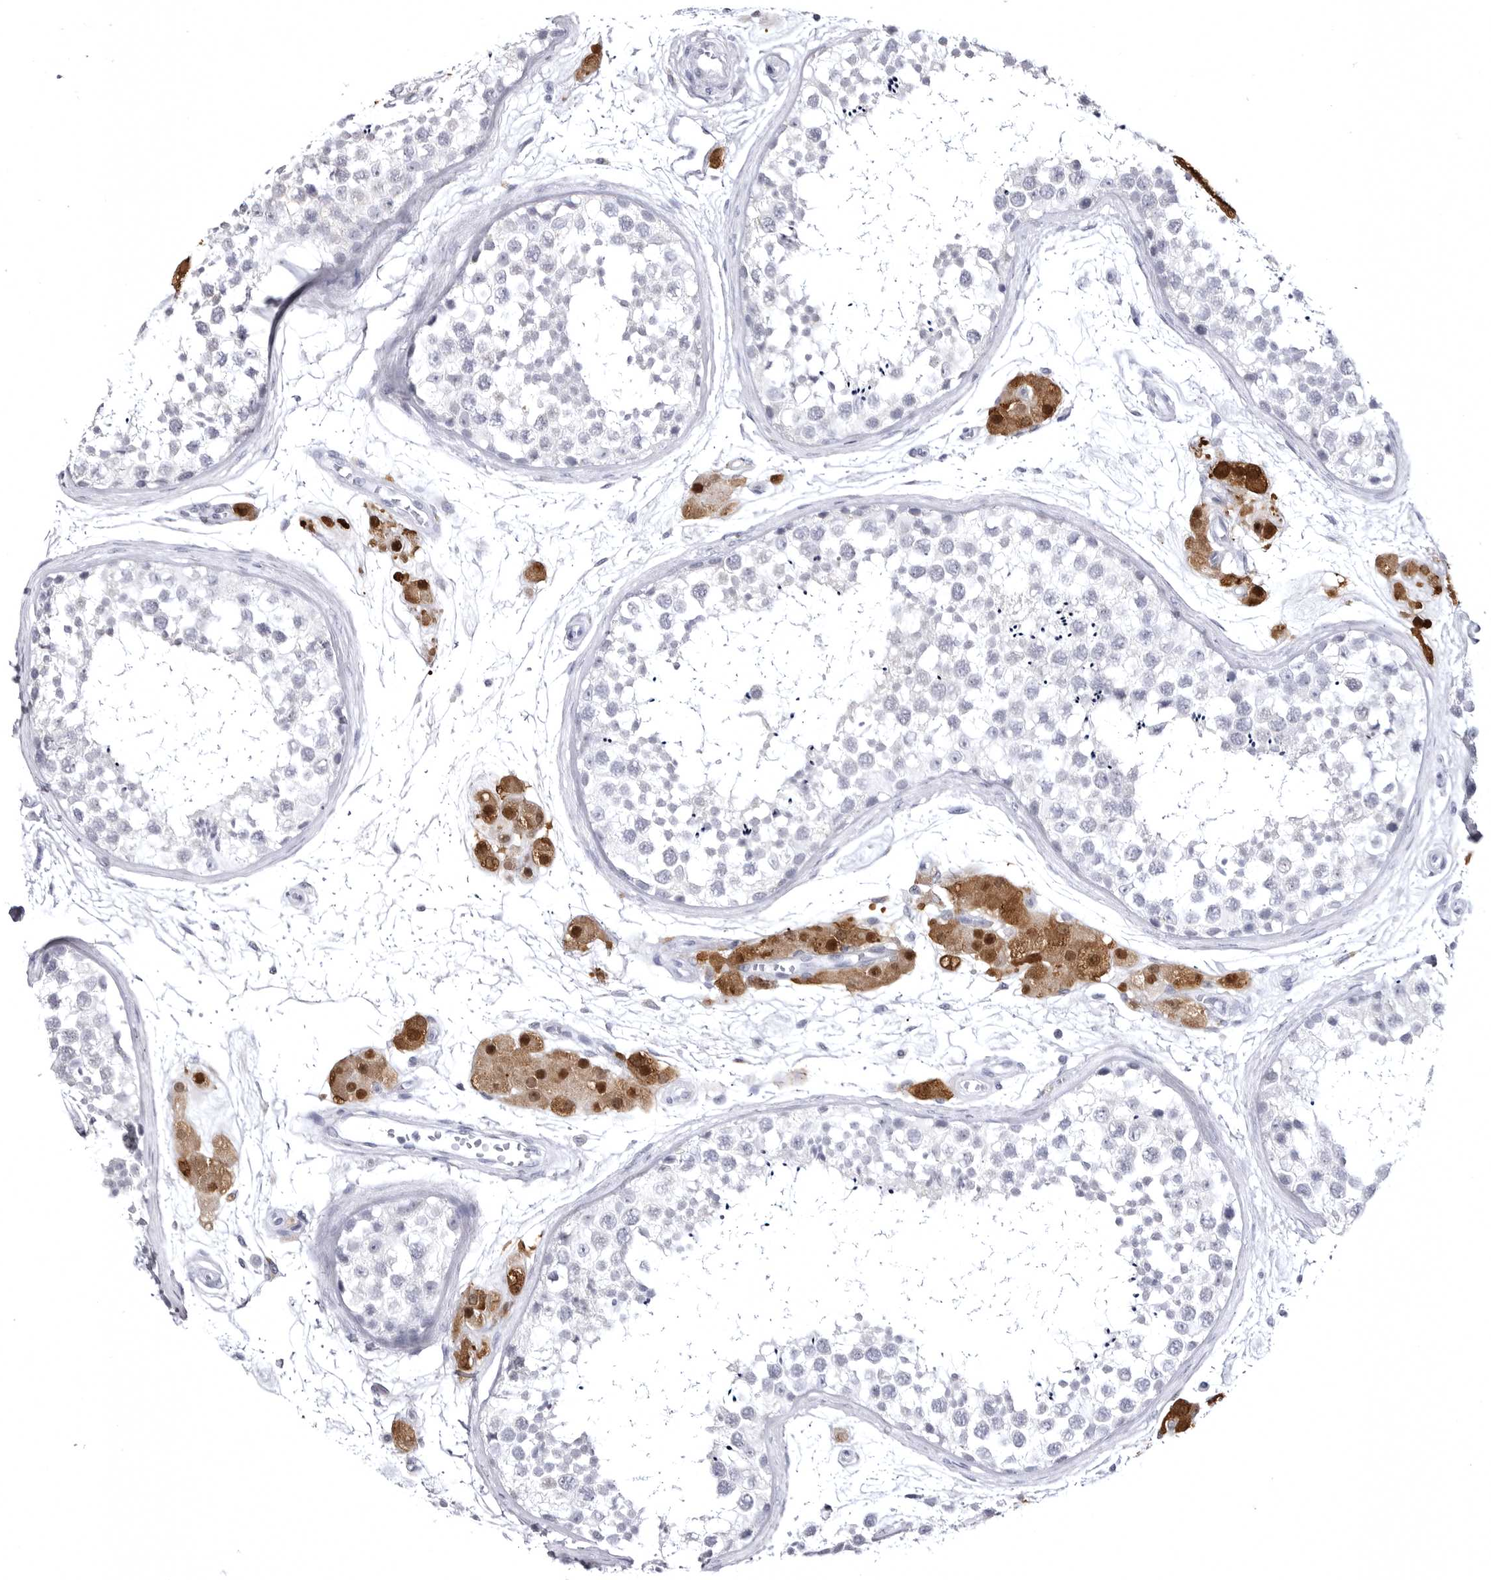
{"staining": {"intensity": "negative", "quantity": "none", "location": "none"}, "tissue": "testis", "cell_type": "Cells in seminiferous ducts", "image_type": "normal", "snomed": [{"axis": "morphology", "description": "Normal tissue, NOS"}, {"axis": "topography", "description": "Testis"}], "caption": "Testis was stained to show a protein in brown. There is no significant positivity in cells in seminiferous ducts. (Brightfield microscopy of DAB immunohistochemistry (IHC) at high magnification).", "gene": "STAP2", "patient": {"sex": "male", "age": 56}}